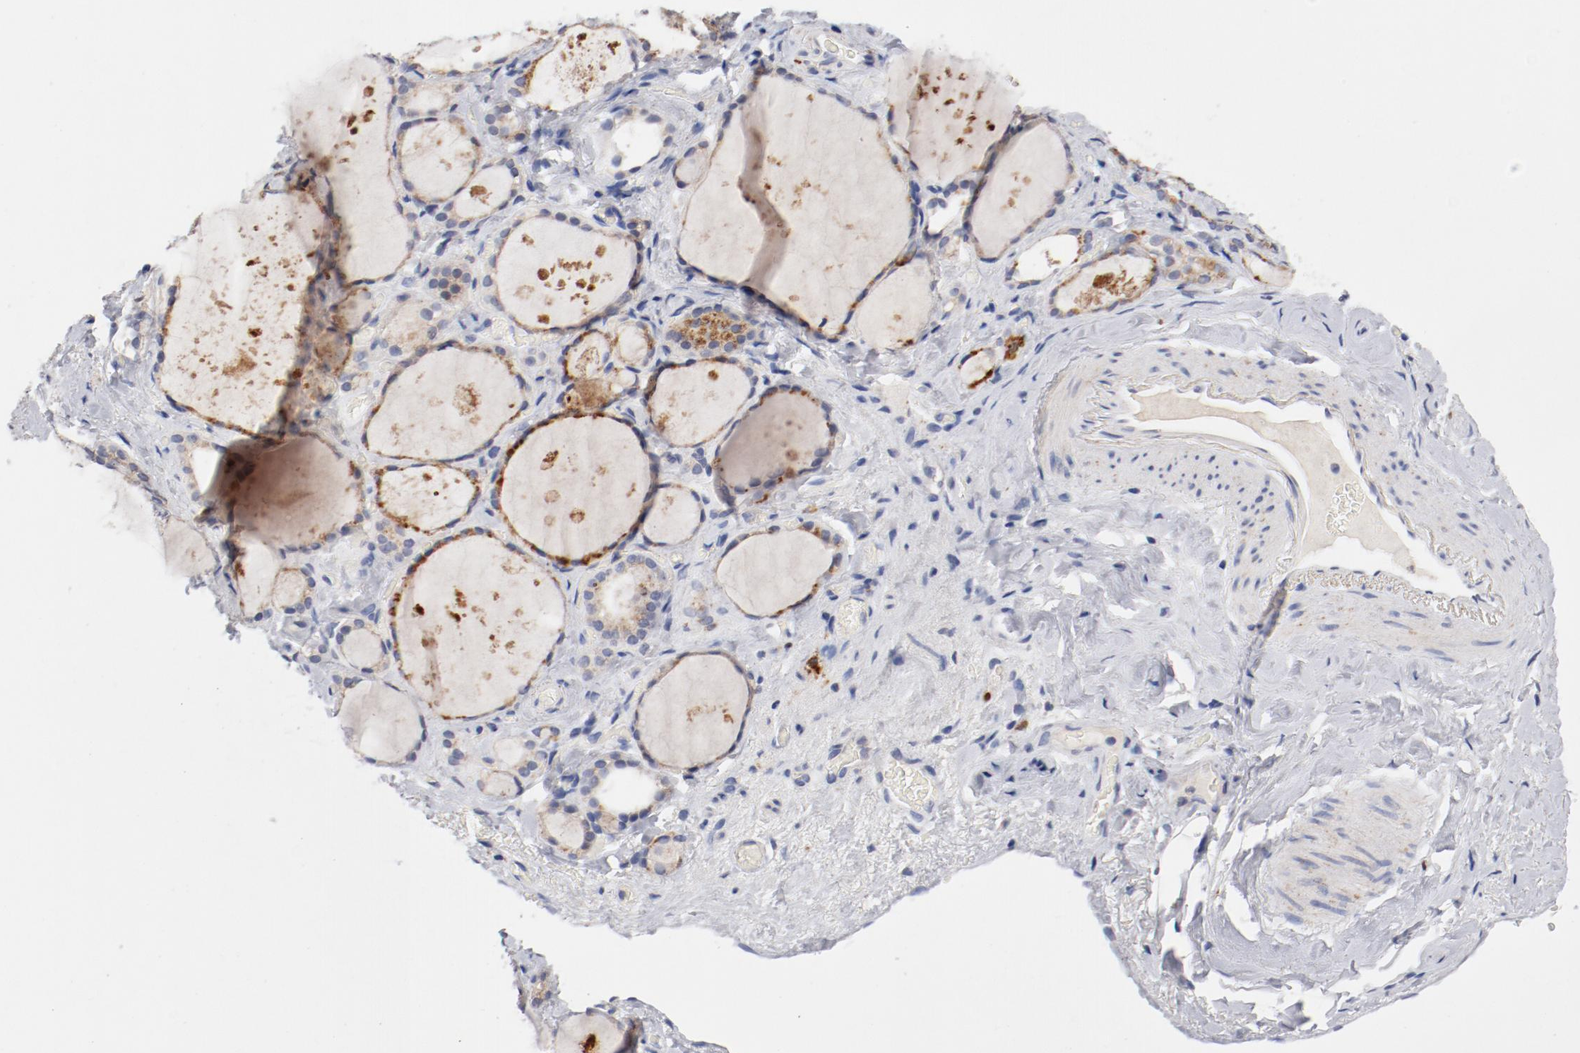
{"staining": {"intensity": "moderate", "quantity": "<25%", "location": "nuclear"}, "tissue": "thyroid gland", "cell_type": "Glandular cells", "image_type": "normal", "snomed": [{"axis": "morphology", "description": "Normal tissue, NOS"}, {"axis": "topography", "description": "Thyroid gland"}], "caption": "Thyroid gland stained for a protein (brown) exhibits moderate nuclear positive expression in about <25% of glandular cells.", "gene": "BIRC5", "patient": {"sex": "female", "age": 75}}